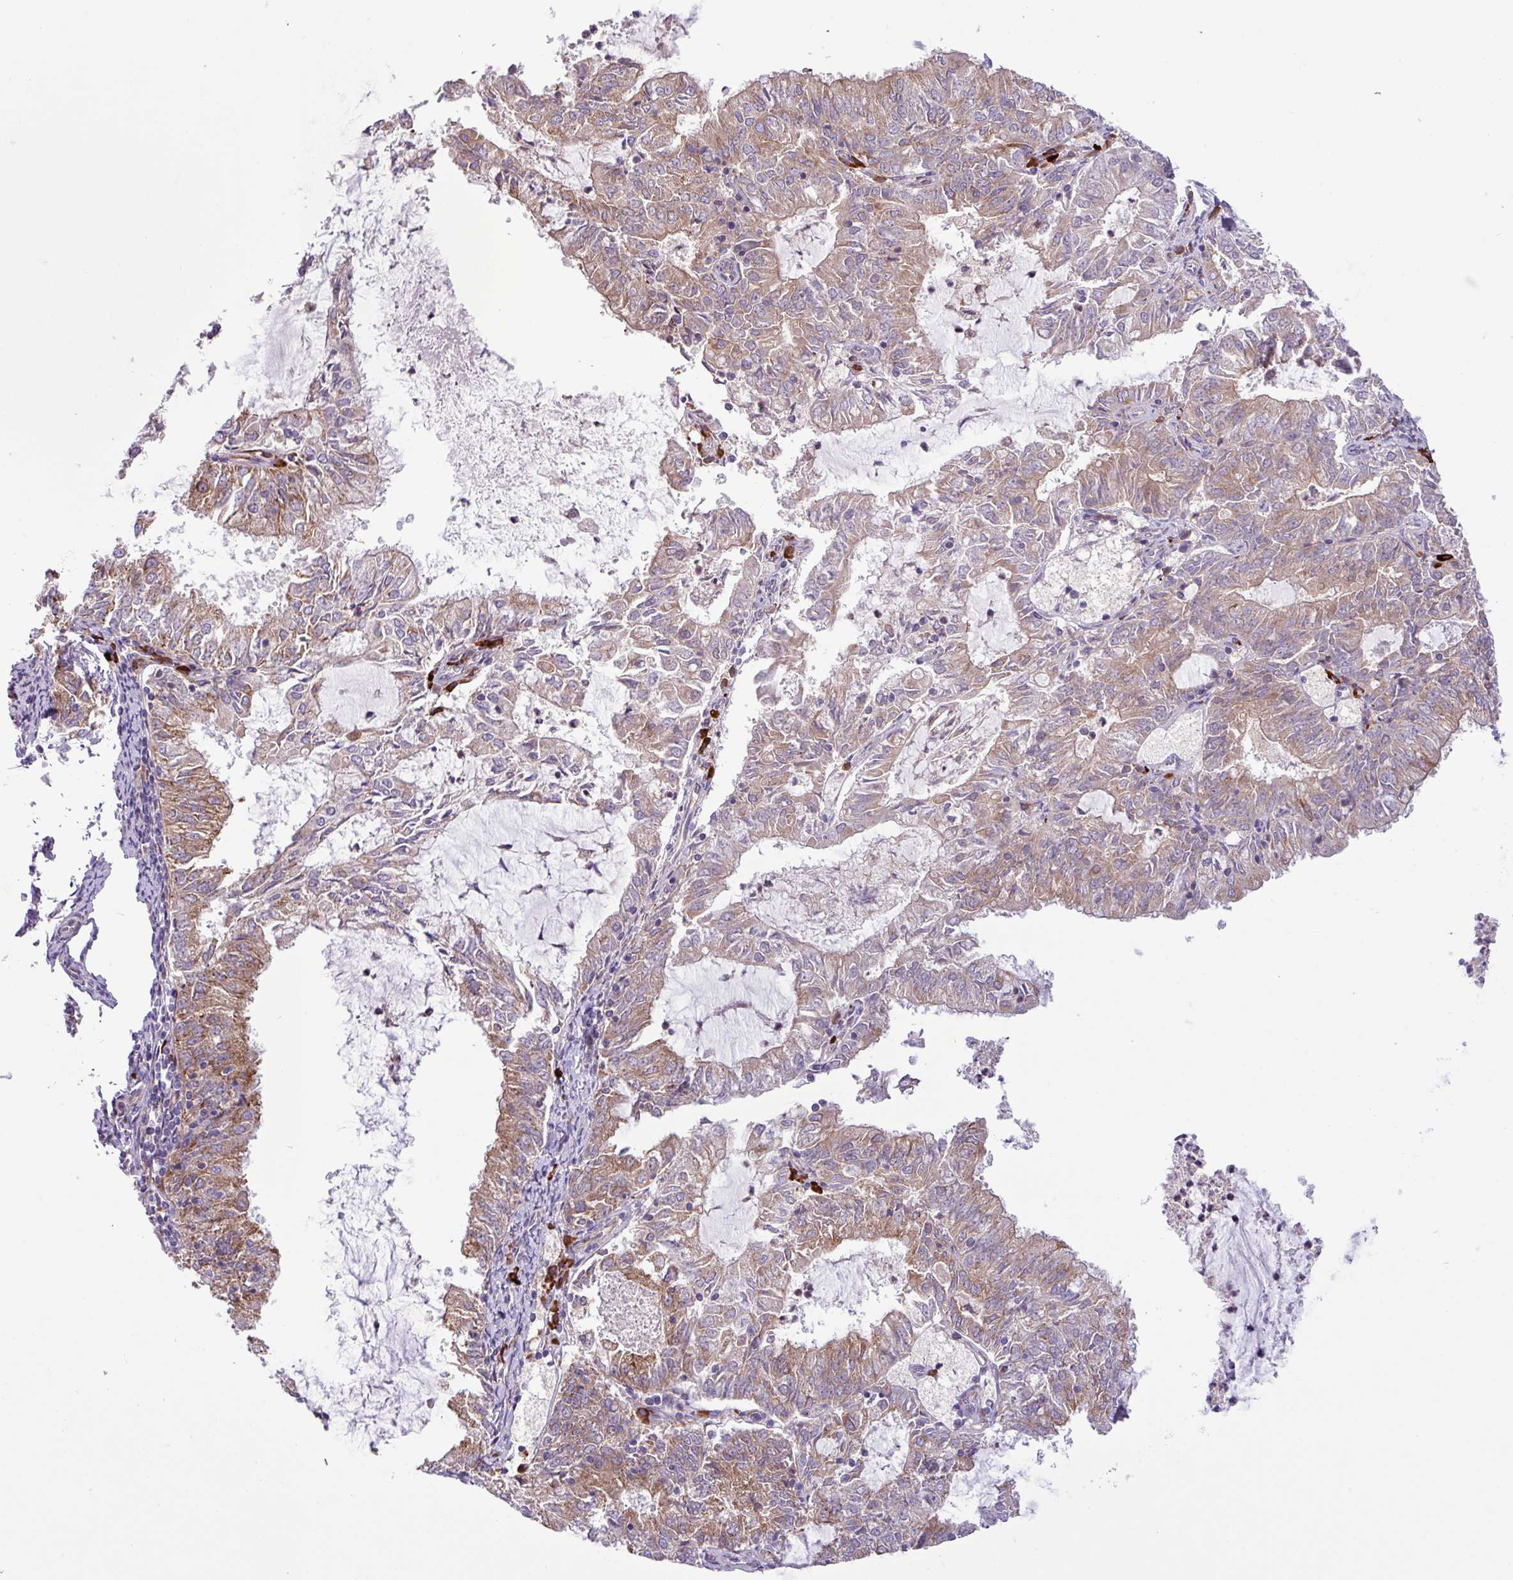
{"staining": {"intensity": "weak", "quantity": ">75%", "location": "cytoplasmic/membranous"}, "tissue": "endometrial cancer", "cell_type": "Tumor cells", "image_type": "cancer", "snomed": [{"axis": "morphology", "description": "Adenocarcinoma, NOS"}, {"axis": "topography", "description": "Endometrium"}], "caption": "The image demonstrates a brown stain indicating the presence of a protein in the cytoplasmic/membranous of tumor cells in adenocarcinoma (endometrial).", "gene": "RAB19", "patient": {"sex": "female", "age": 57}}